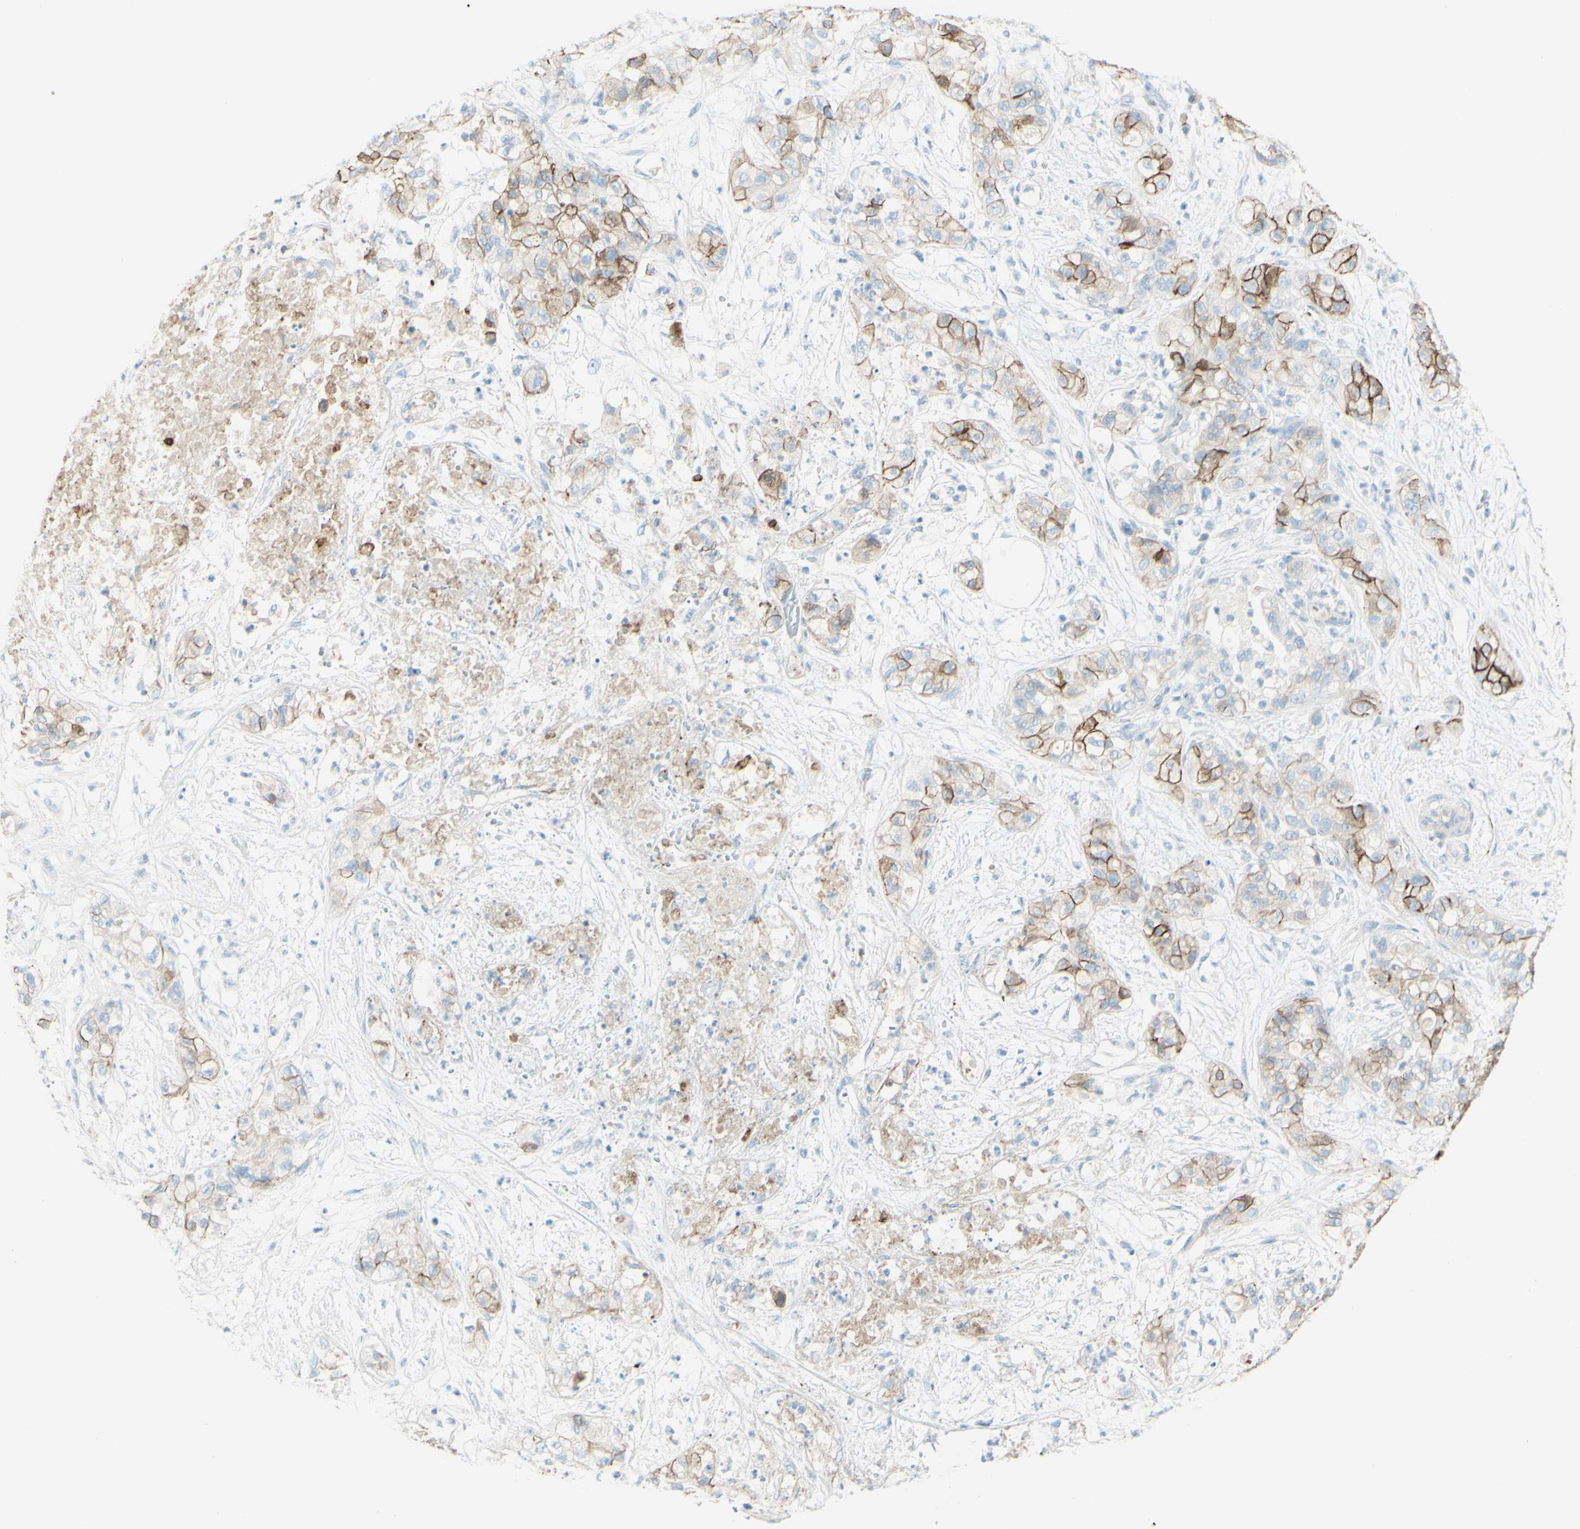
{"staining": {"intensity": "moderate", "quantity": "25%-75%", "location": "cytoplasmic/membranous"}, "tissue": "pancreatic cancer", "cell_type": "Tumor cells", "image_type": "cancer", "snomed": [{"axis": "morphology", "description": "Adenocarcinoma, NOS"}, {"axis": "topography", "description": "Pancreas"}], "caption": "Pancreatic adenocarcinoma stained with IHC exhibits moderate cytoplasmic/membranous staining in approximately 25%-75% of tumor cells.", "gene": "ALCAM", "patient": {"sex": "female", "age": 78}}